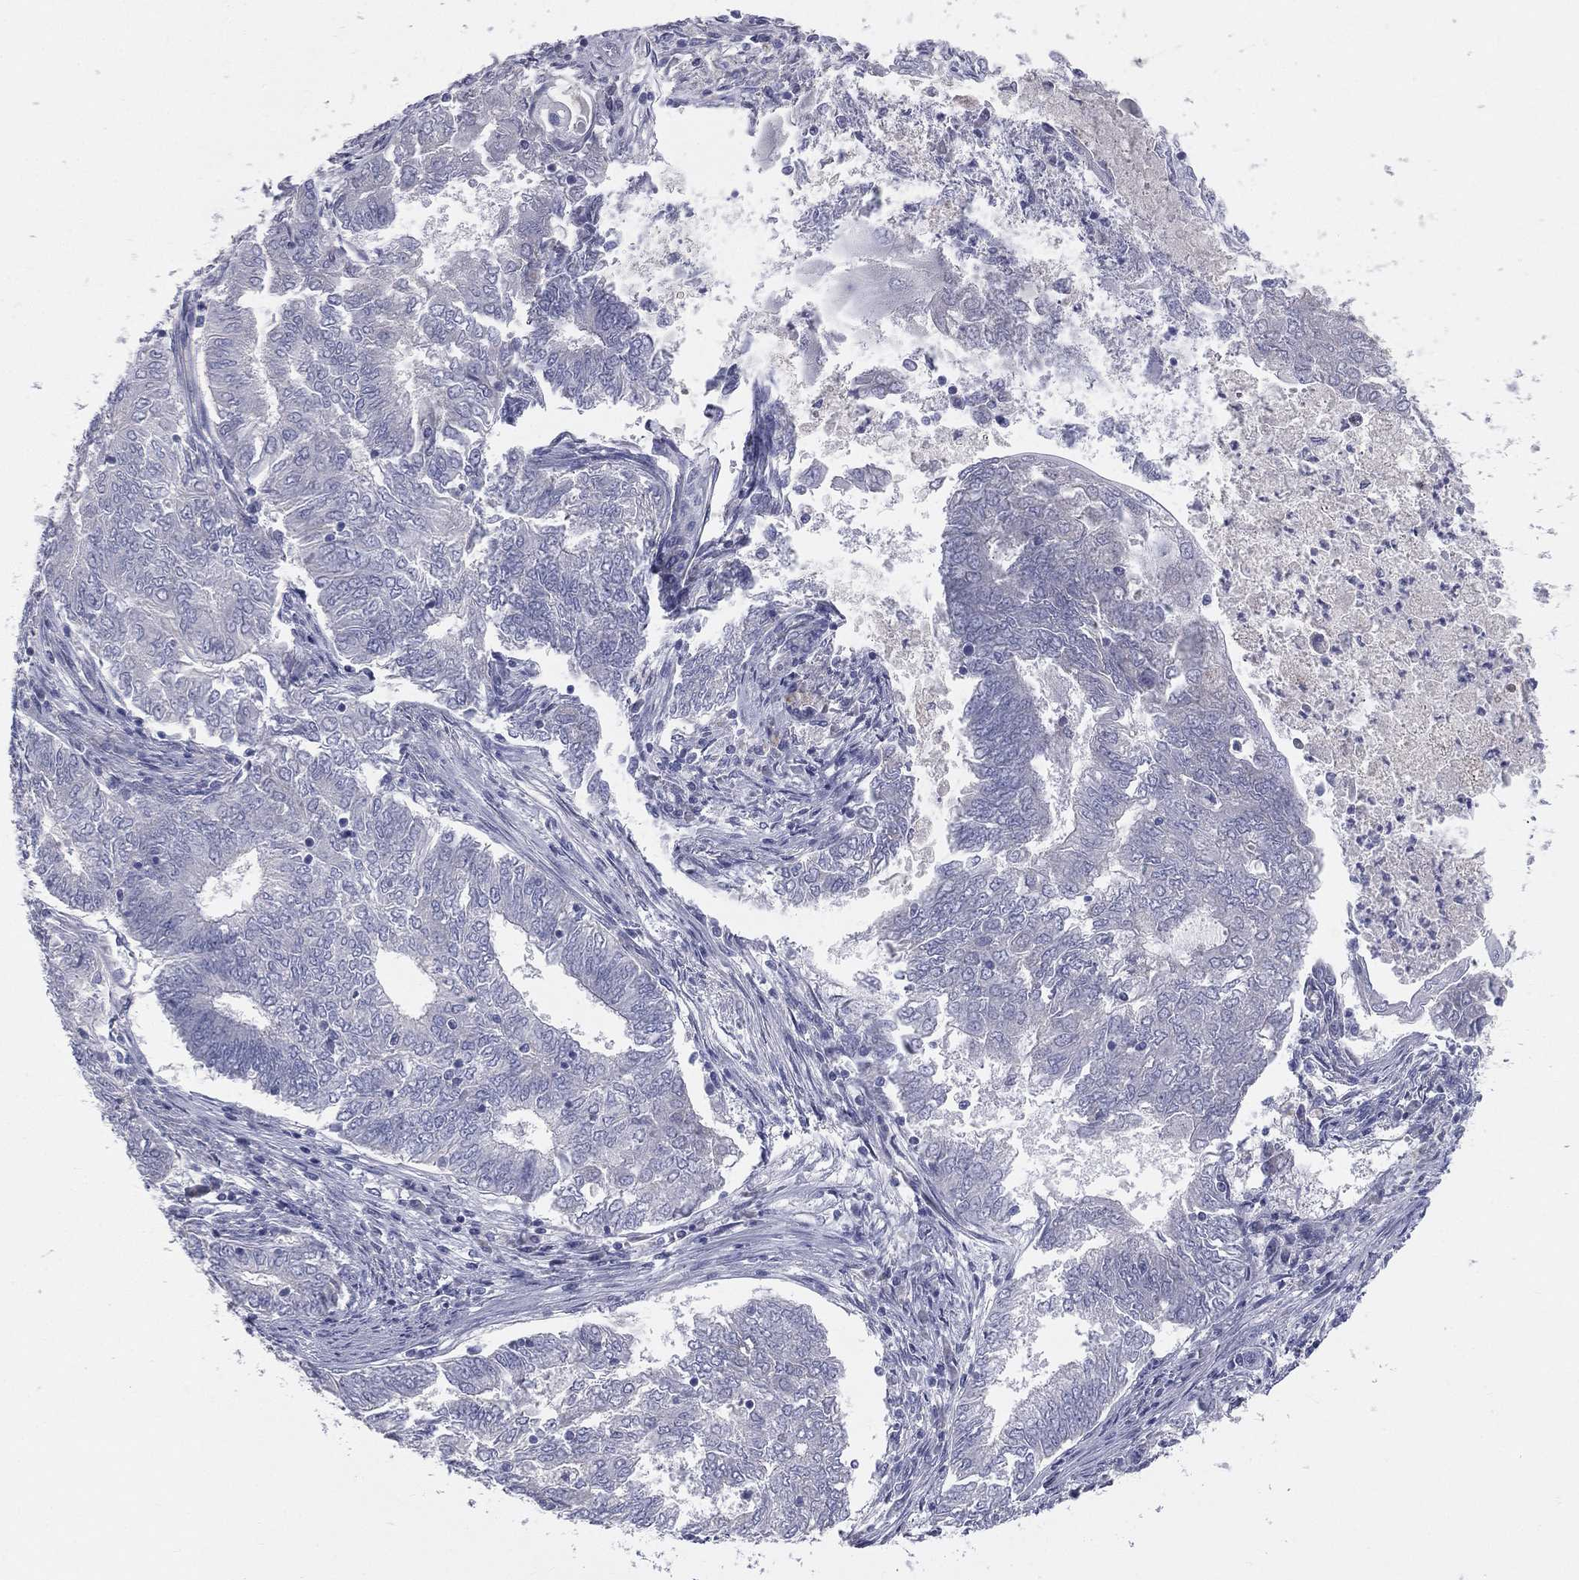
{"staining": {"intensity": "negative", "quantity": "none", "location": "none"}, "tissue": "endometrial cancer", "cell_type": "Tumor cells", "image_type": "cancer", "snomed": [{"axis": "morphology", "description": "Adenocarcinoma, NOS"}, {"axis": "topography", "description": "Endometrium"}], "caption": "The image reveals no significant staining in tumor cells of adenocarcinoma (endometrial). The staining is performed using DAB (3,3'-diaminobenzidine) brown chromogen with nuclei counter-stained in using hematoxylin.", "gene": "STK31", "patient": {"sex": "female", "age": 62}}